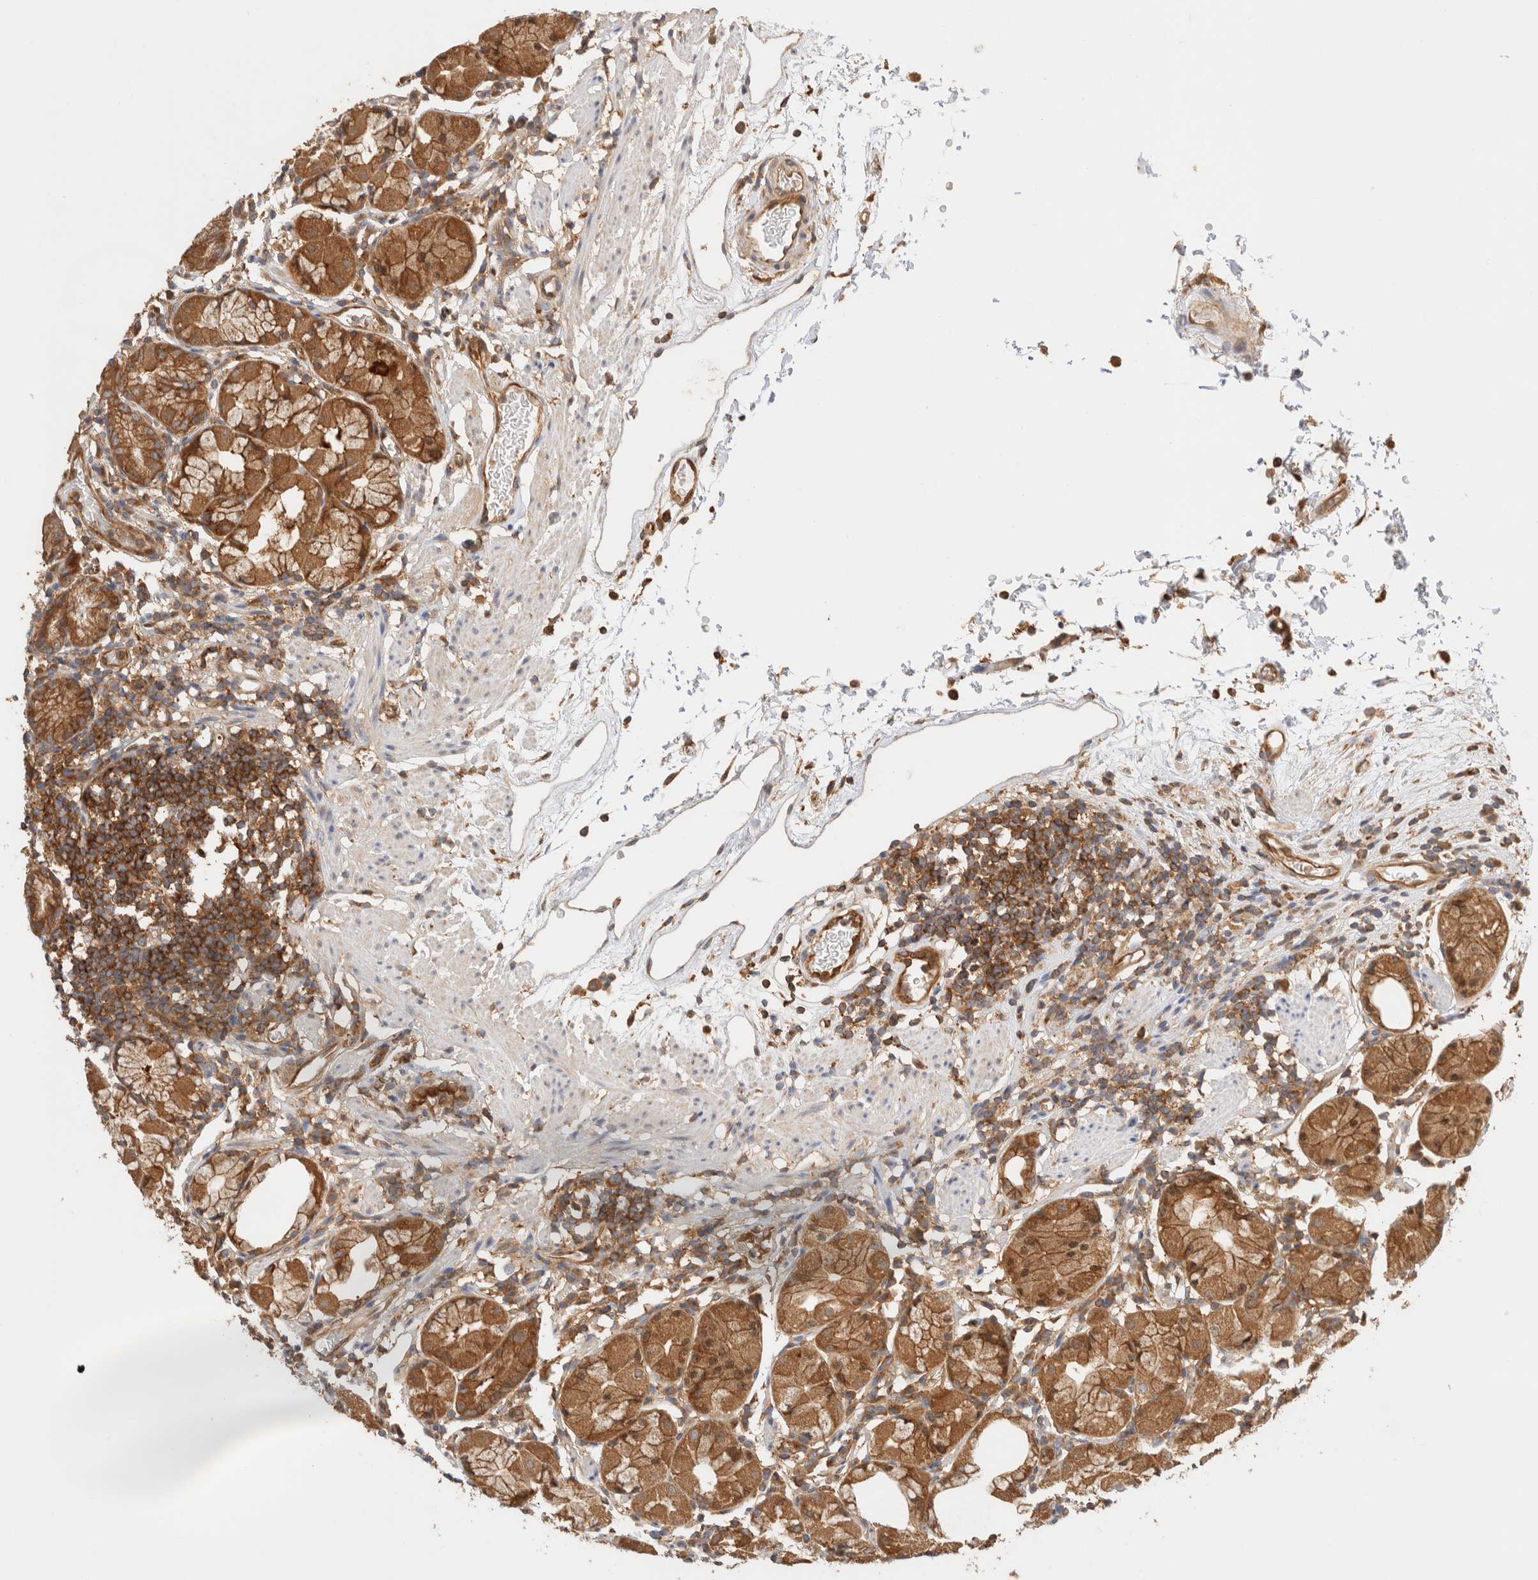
{"staining": {"intensity": "moderate", "quantity": ">75%", "location": "cytoplasmic/membranous"}, "tissue": "stomach", "cell_type": "Glandular cells", "image_type": "normal", "snomed": [{"axis": "morphology", "description": "Normal tissue, NOS"}, {"axis": "topography", "description": "Stomach"}, {"axis": "topography", "description": "Stomach, lower"}], "caption": "This image shows immunohistochemistry (IHC) staining of benign stomach, with medium moderate cytoplasmic/membranous positivity in about >75% of glandular cells.", "gene": "RABEP1", "patient": {"sex": "female", "age": 75}}